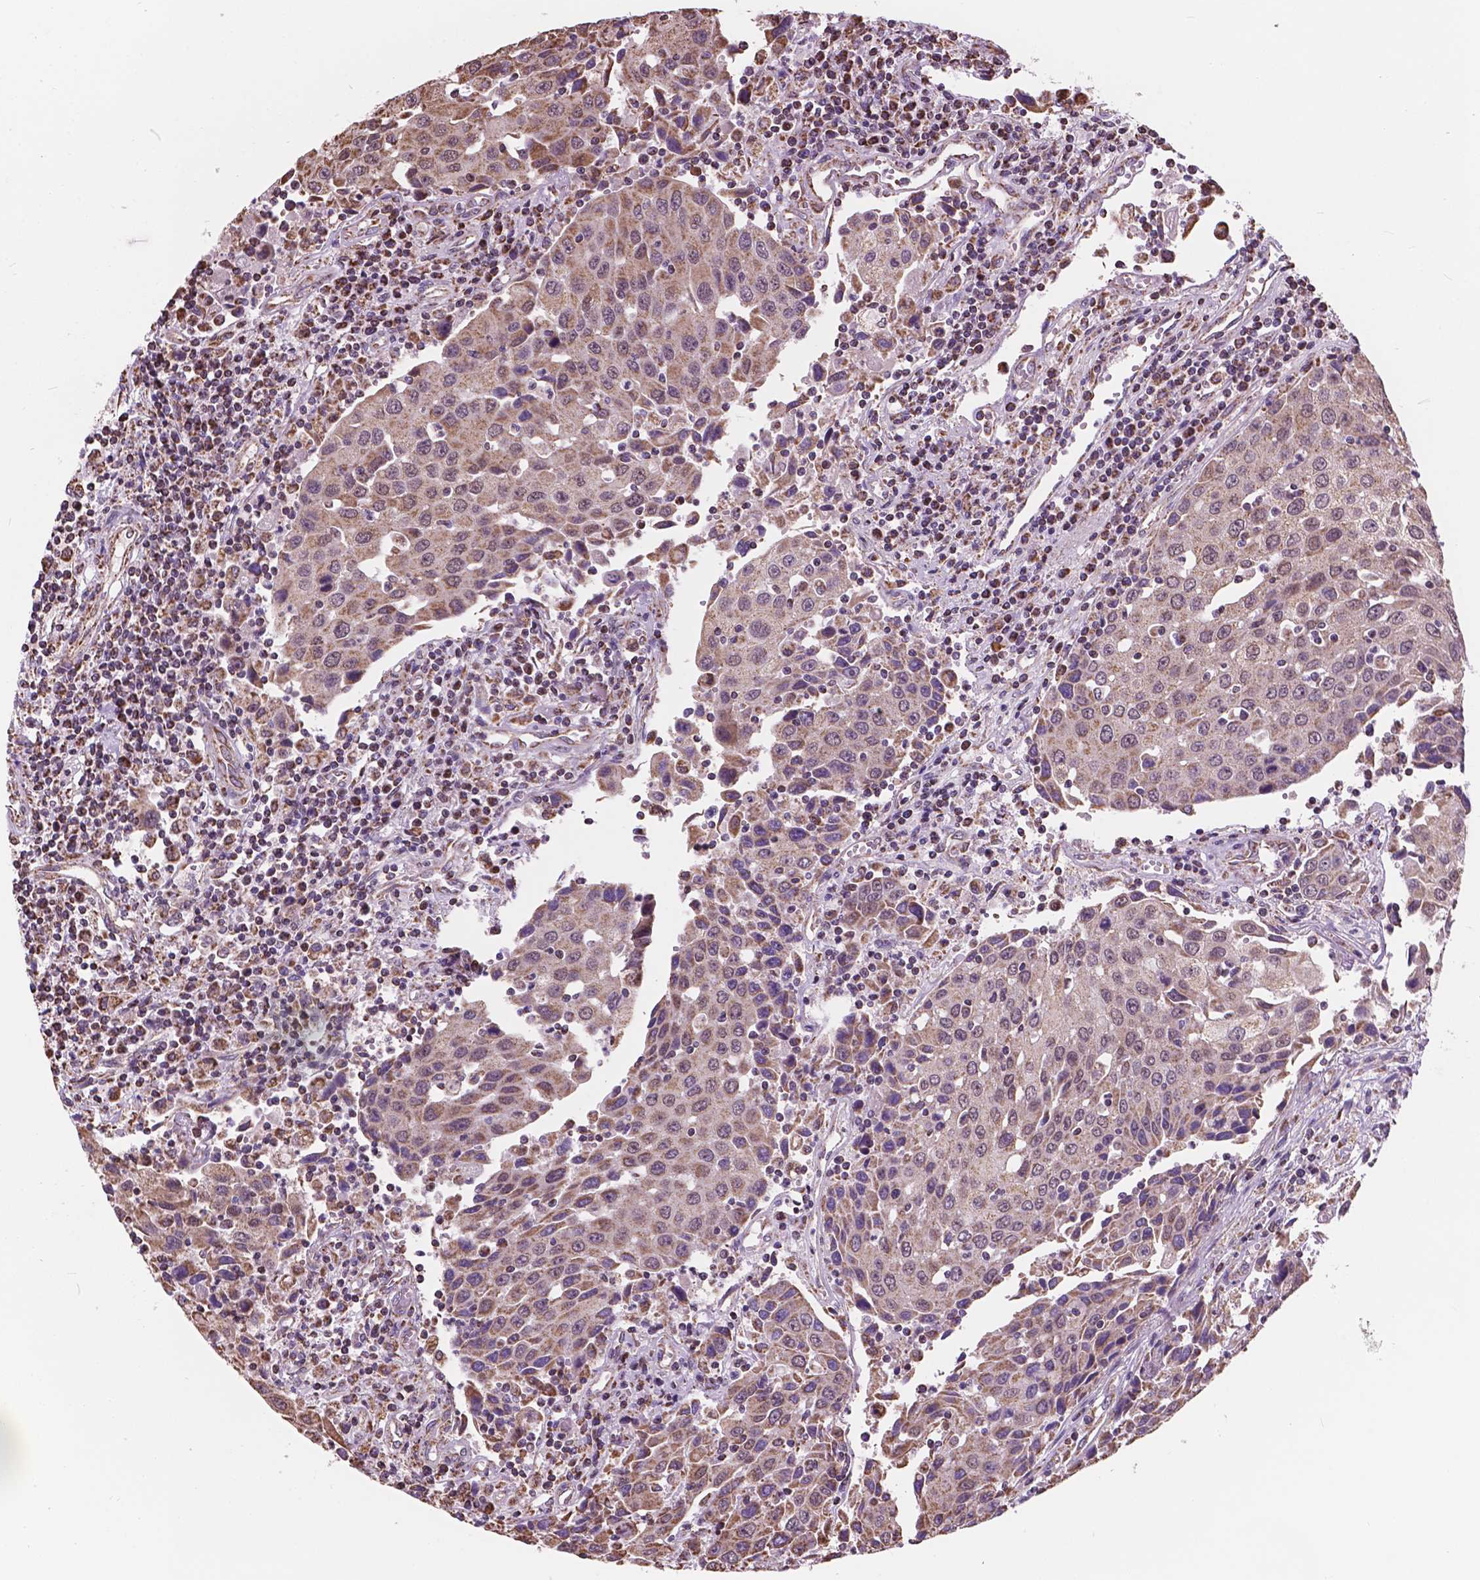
{"staining": {"intensity": "weak", "quantity": "25%-75%", "location": "cytoplasmic/membranous"}, "tissue": "urothelial cancer", "cell_type": "Tumor cells", "image_type": "cancer", "snomed": [{"axis": "morphology", "description": "Urothelial carcinoma, High grade"}, {"axis": "topography", "description": "Urinary bladder"}], "caption": "Immunohistochemical staining of human urothelial cancer displays low levels of weak cytoplasmic/membranous protein positivity in approximately 25%-75% of tumor cells.", "gene": "SCOC", "patient": {"sex": "female", "age": 85}}